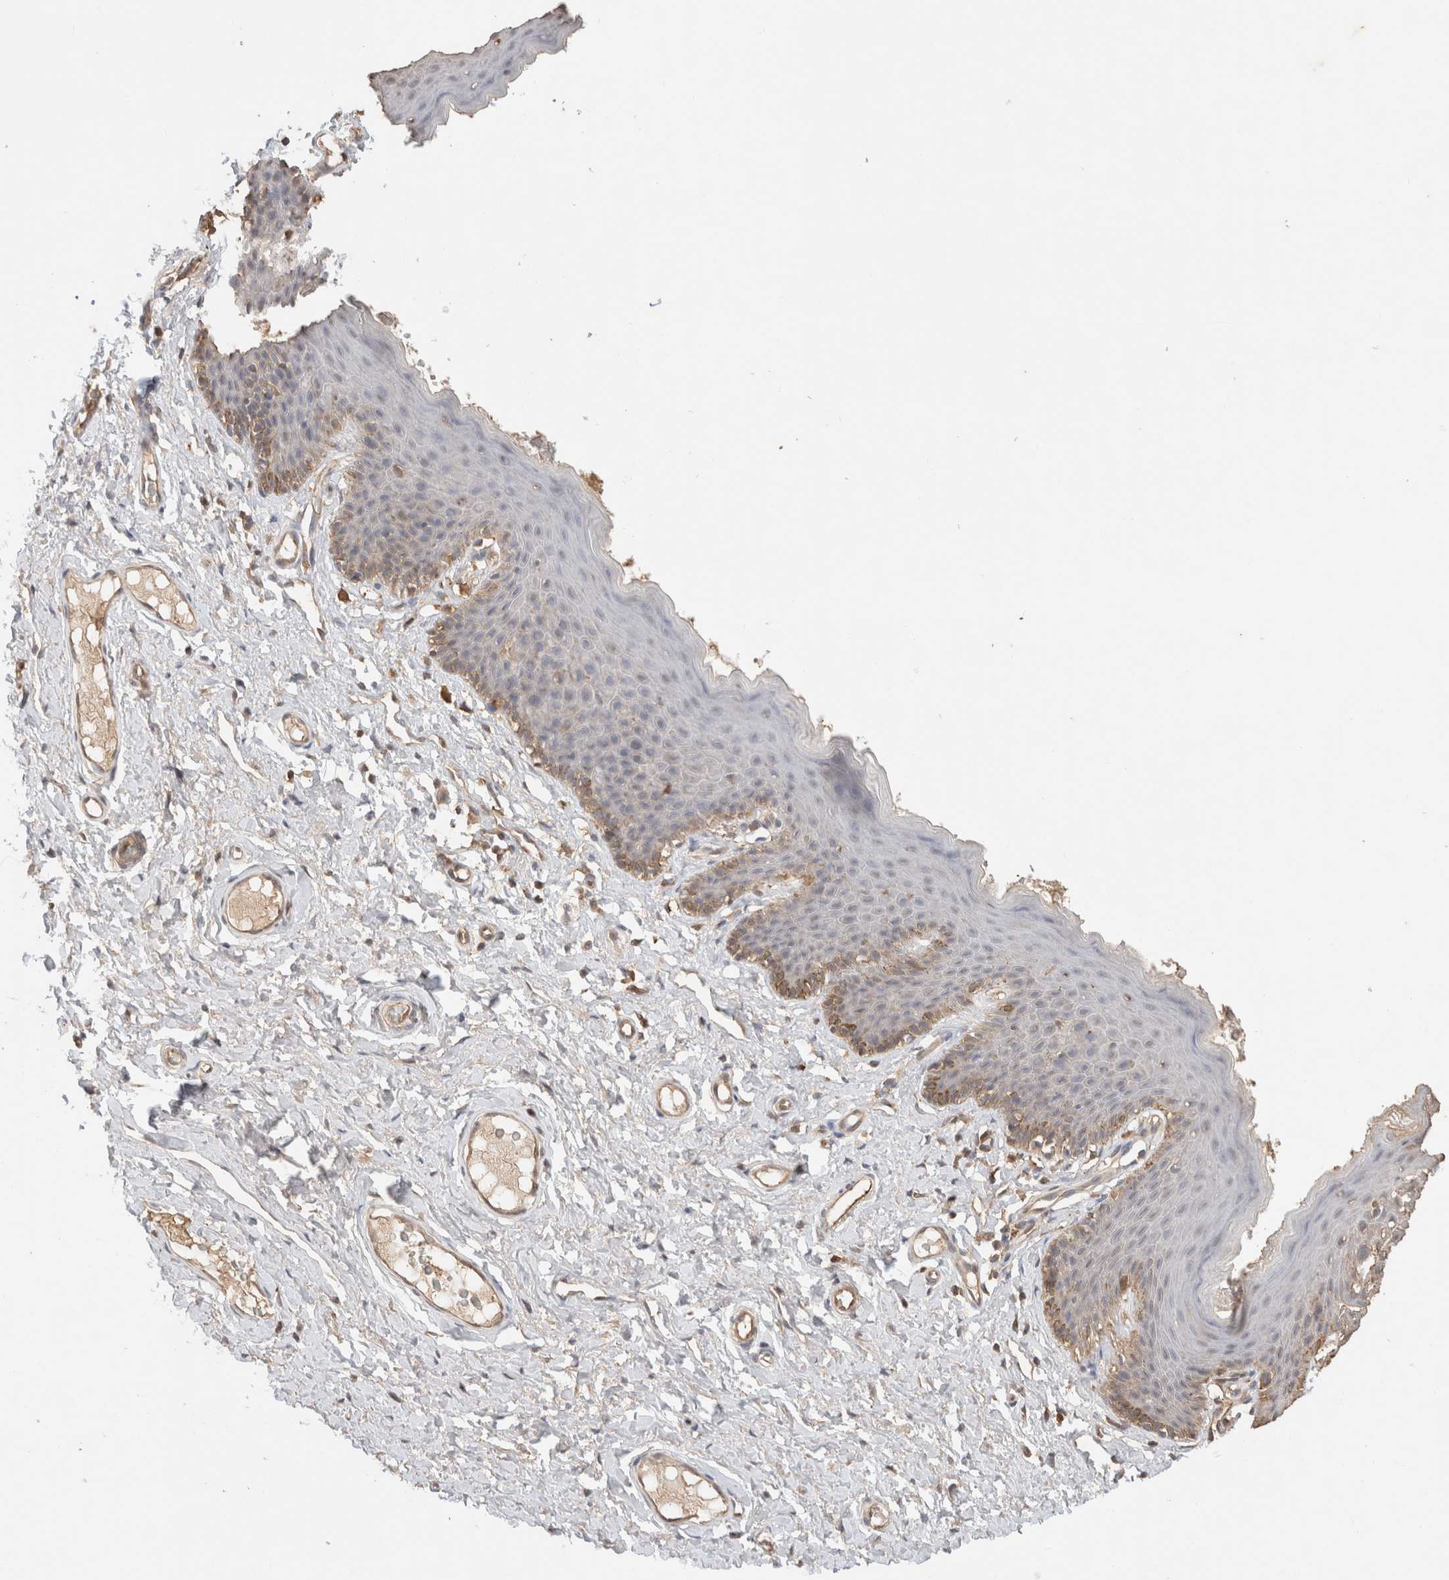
{"staining": {"intensity": "moderate", "quantity": "<25%", "location": "cytoplasmic/membranous"}, "tissue": "skin", "cell_type": "Epidermal cells", "image_type": "normal", "snomed": [{"axis": "morphology", "description": "Normal tissue, NOS"}, {"axis": "topography", "description": "Vulva"}], "caption": "This image displays immunohistochemistry (IHC) staining of normal skin, with low moderate cytoplasmic/membranous positivity in about <25% of epidermal cells.", "gene": "YWHAH", "patient": {"sex": "female", "age": 66}}